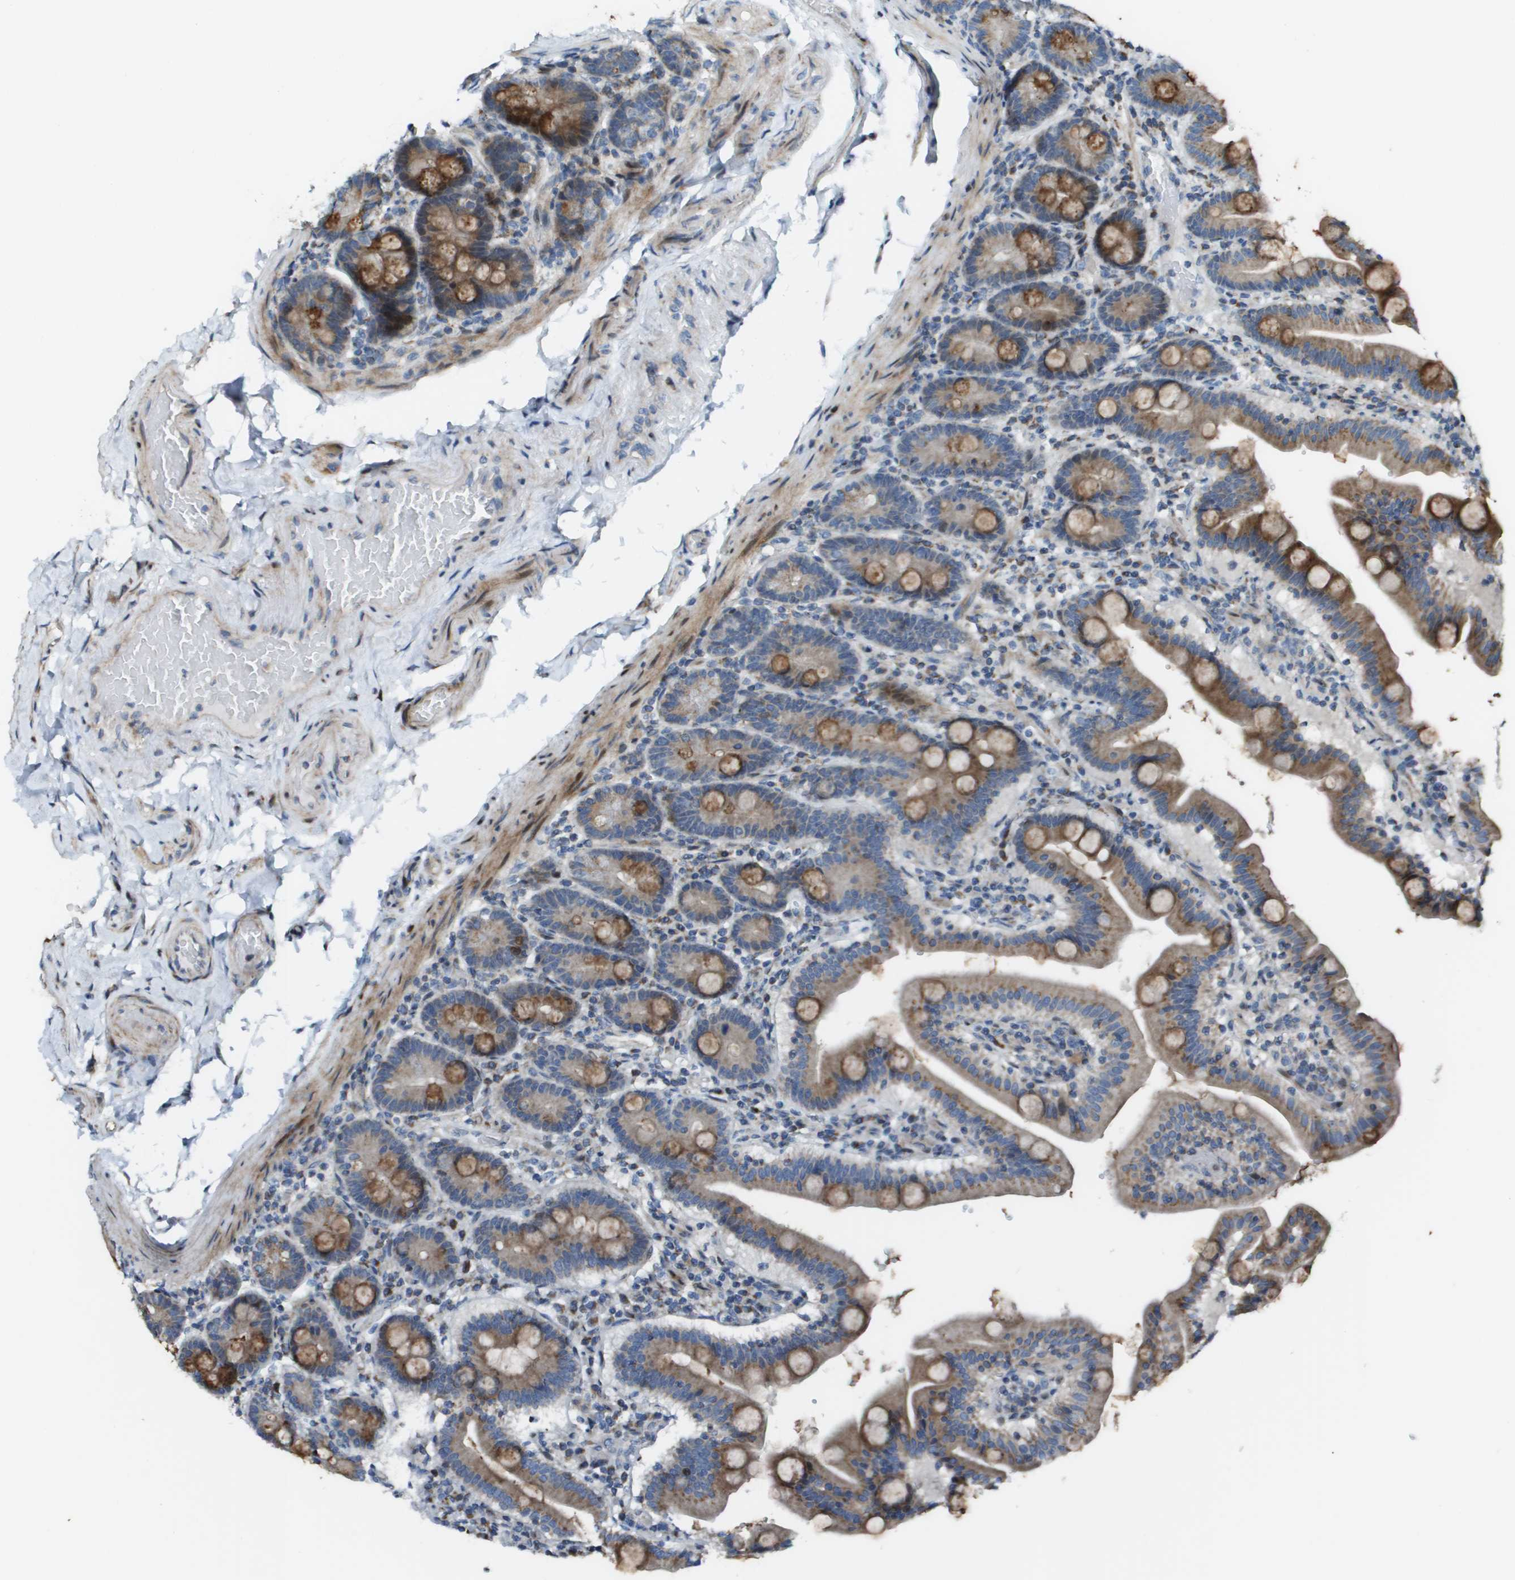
{"staining": {"intensity": "moderate", "quantity": ">75%", "location": "cytoplasmic/membranous"}, "tissue": "duodenum", "cell_type": "Glandular cells", "image_type": "normal", "snomed": [{"axis": "morphology", "description": "Normal tissue, NOS"}, {"axis": "topography", "description": "Duodenum"}], "caption": "This is an image of immunohistochemistry (IHC) staining of normal duodenum, which shows moderate expression in the cytoplasmic/membranous of glandular cells.", "gene": "MGAT3", "patient": {"sex": "male", "age": 54}}